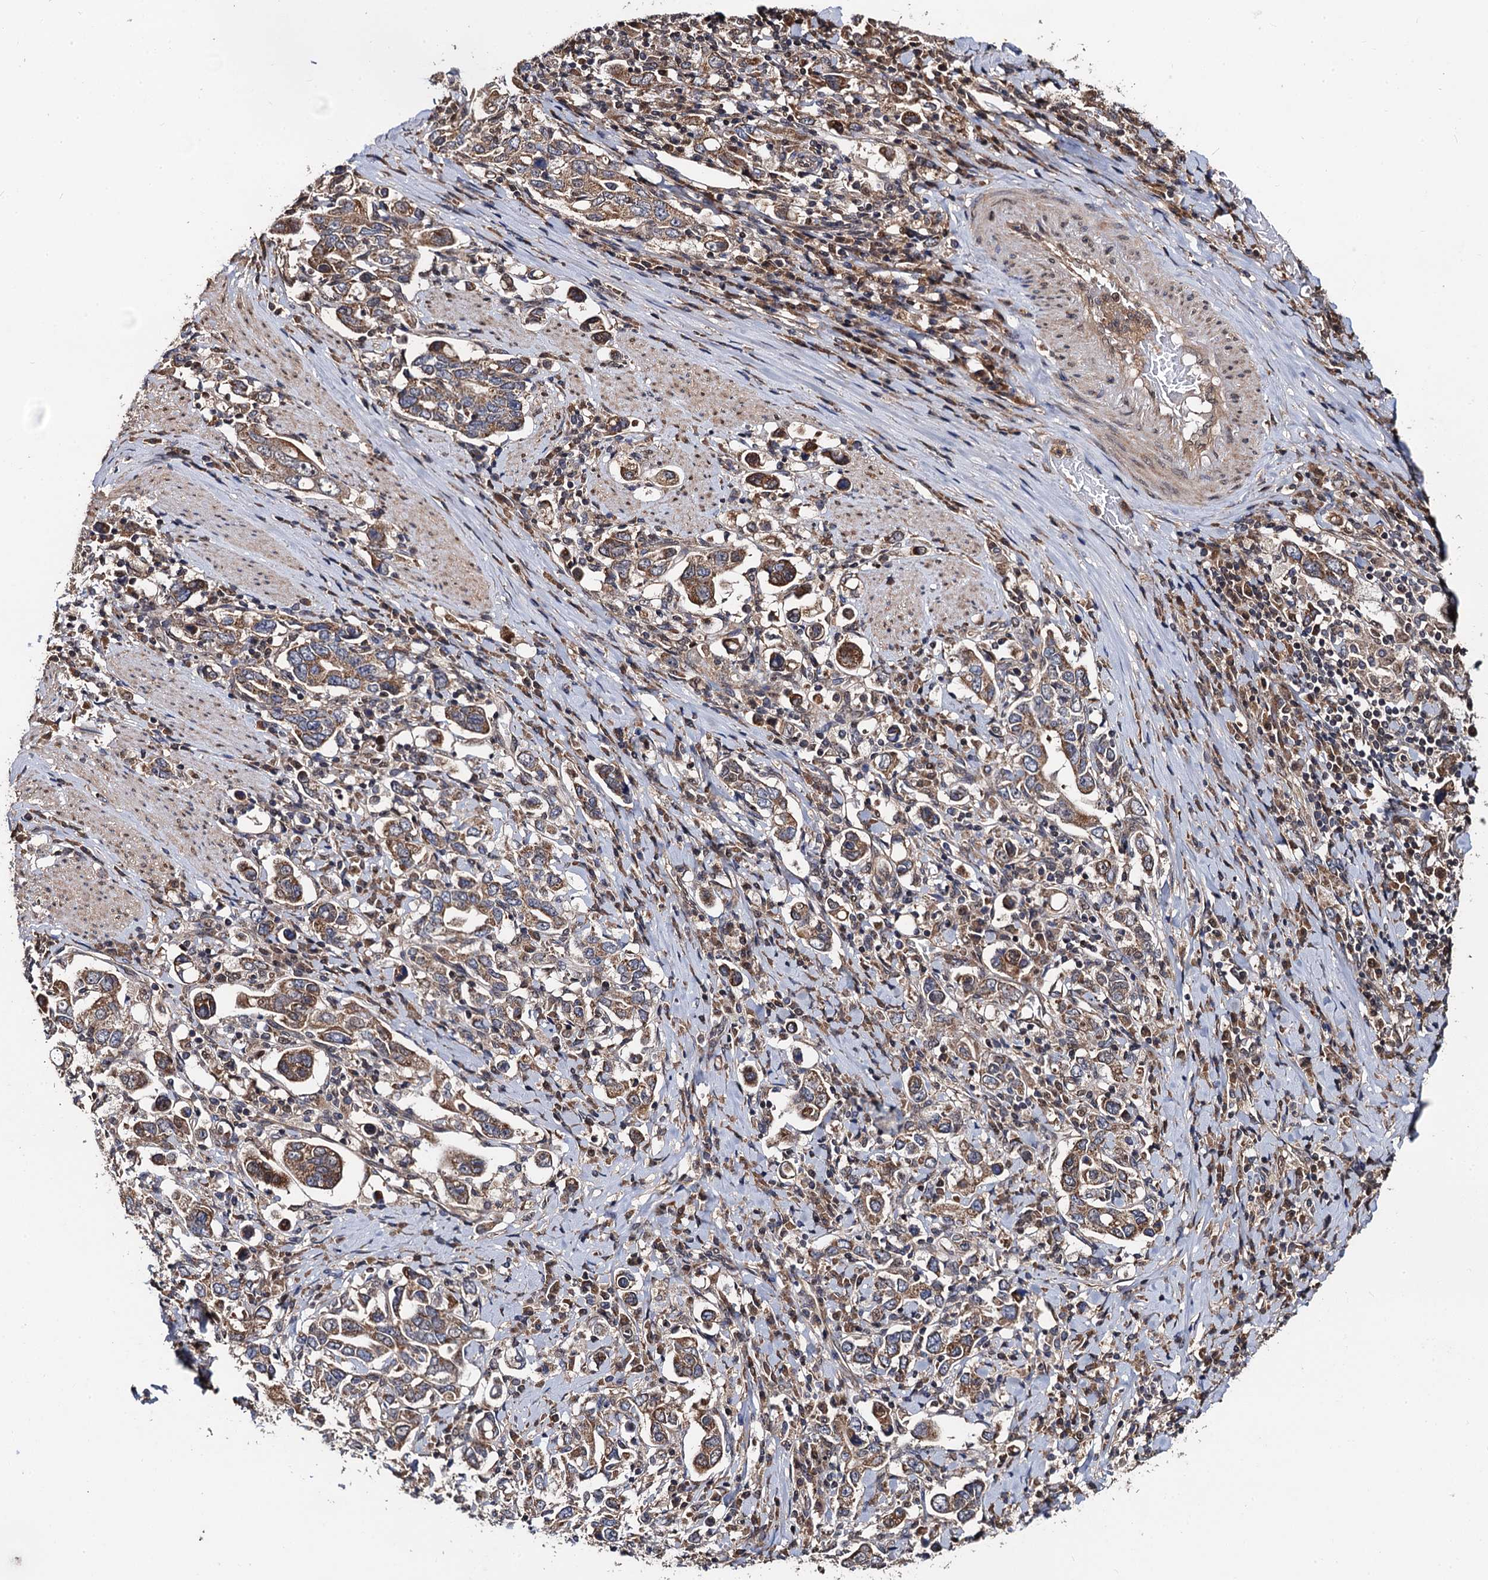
{"staining": {"intensity": "moderate", "quantity": ">75%", "location": "cytoplasmic/membranous"}, "tissue": "stomach cancer", "cell_type": "Tumor cells", "image_type": "cancer", "snomed": [{"axis": "morphology", "description": "Adenocarcinoma, NOS"}, {"axis": "topography", "description": "Stomach, upper"}], "caption": "The micrograph exhibits a brown stain indicating the presence of a protein in the cytoplasmic/membranous of tumor cells in adenocarcinoma (stomach).", "gene": "MIER2", "patient": {"sex": "male", "age": 62}}